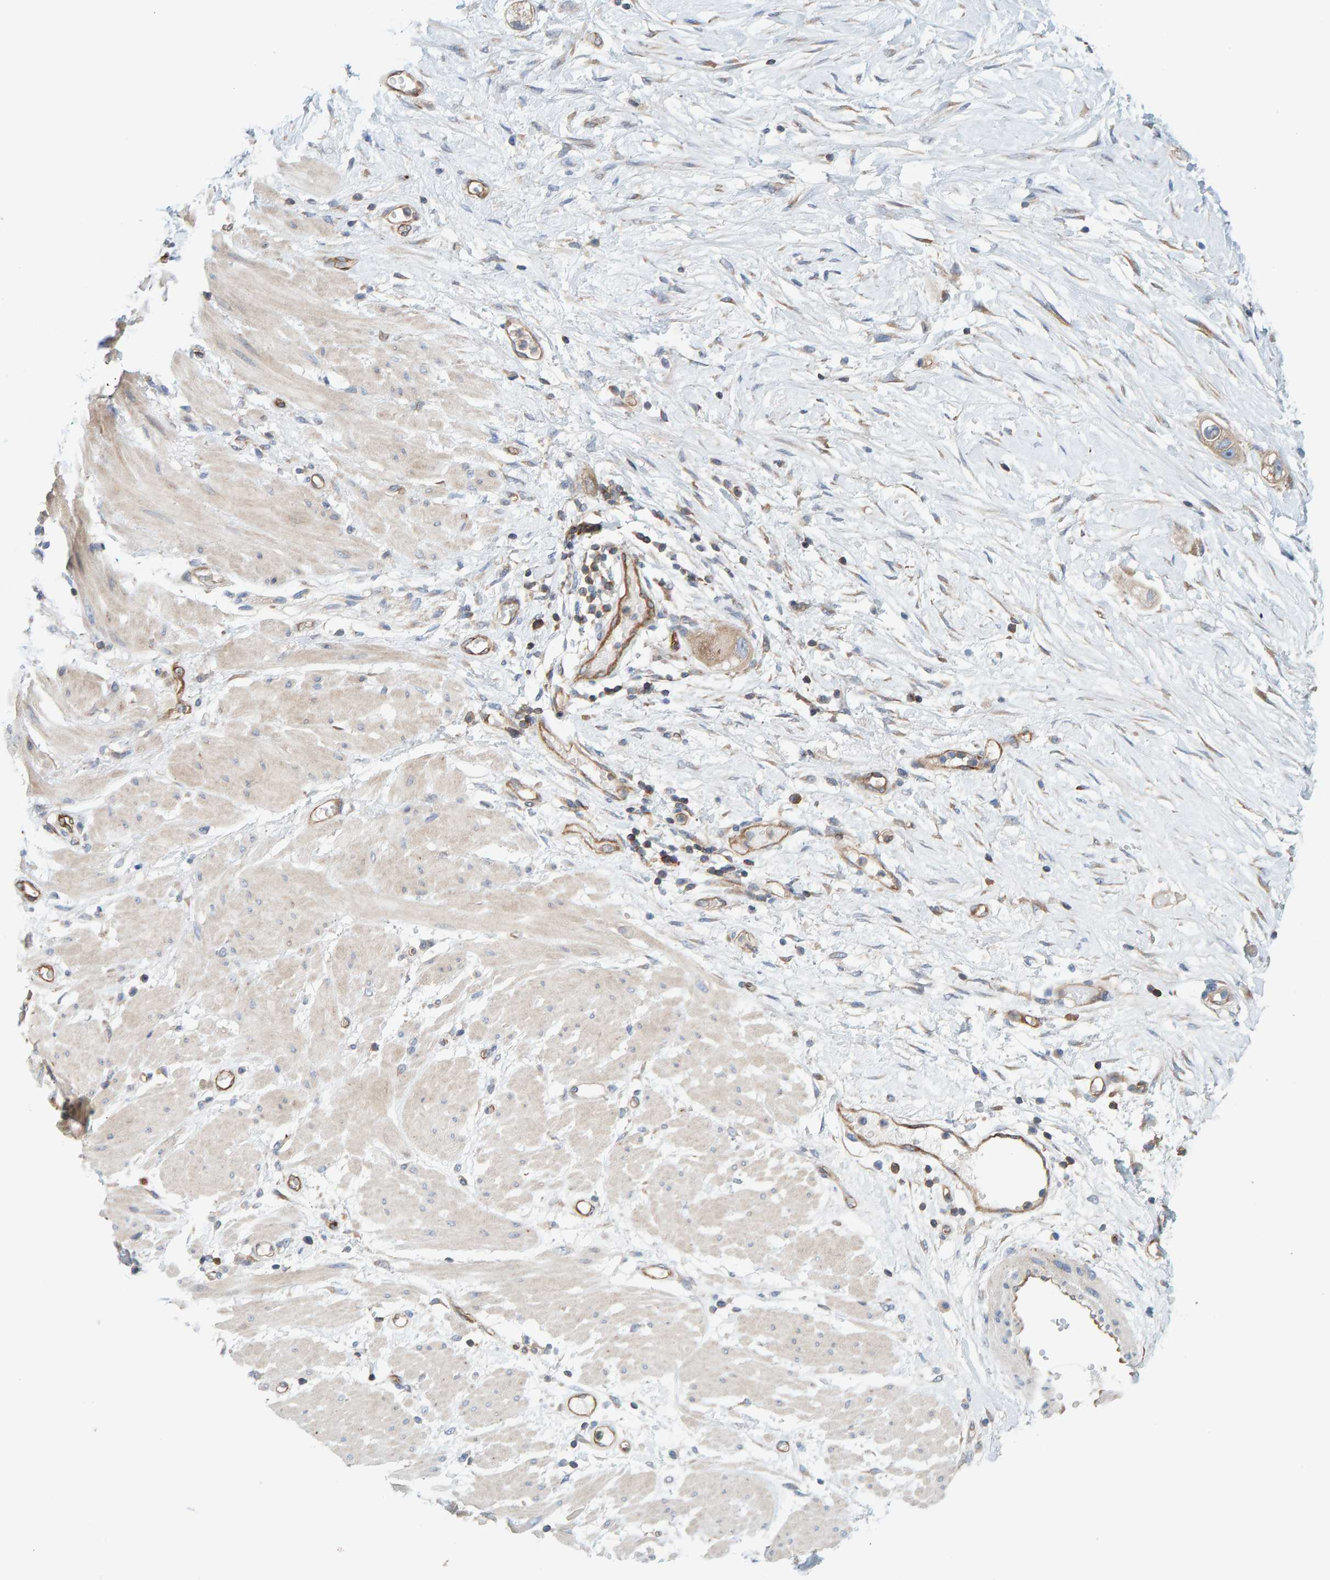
{"staining": {"intensity": "weak", "quantity": "25%-75%", "location": "cytoplasmic/membranous"}, "tissue": "stomach cancer", "cell_type": "Tumor cells", "image_type": "cancer", "snomed": [{"axis": "morphology", "description": "Adenocarcinoma, NOS"}, {"axis": "topography", "description": "Stomach"}, {"axis": "topography", "description": "Stomach, lower"}], "caption": "Immunohistochemical staining of stomach cancer (adenocarcinoma) exhibits low levels of weak cytoplasmic/membranous positivity in approximately 25%-75% of tumor cells. (DAB (3,3'-diaminobenzidine) IHC with brightfield microscopy, high magnification).", "gene": "PRKD2", "patient": {"sex": "female", "age": 48}}